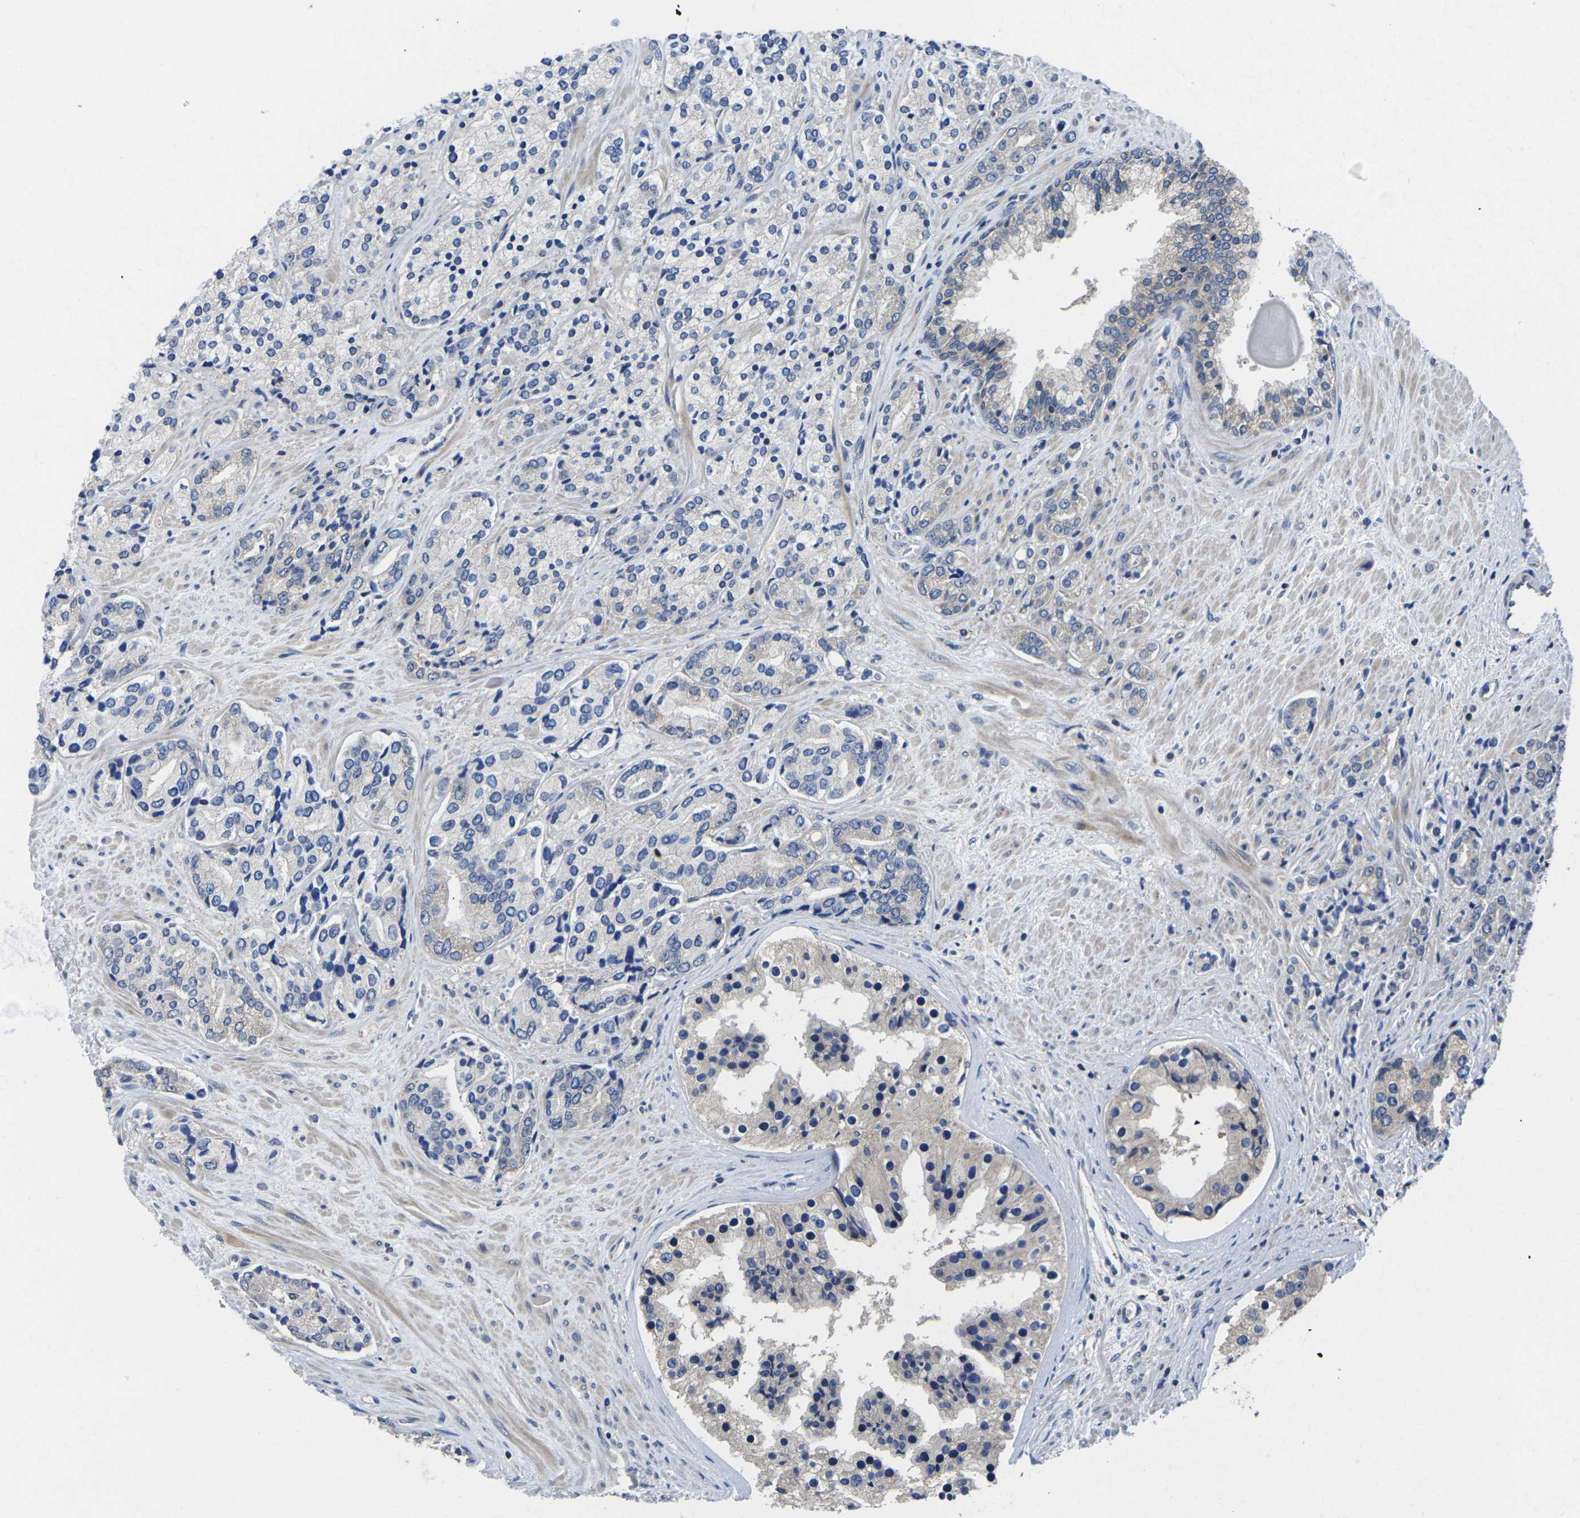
{"staining": {"intensity": "negative", "quantity": "none", "location": "none"}, "tissue": "prostate cancer", "cell_type": "Tumor cells", "image_type": "cancer", "snomed": [{"axis": "morphology", "description": "Adenocarcinoma, High grade"}, {"axis": "topography", "description": "Prostate"}], "caption": "Tumor cells show no significant protein expression in prostate adenocarcinoma (high-grade).", "gene": "TMCC2", "patient": {"sex": "male", "age": 71}}